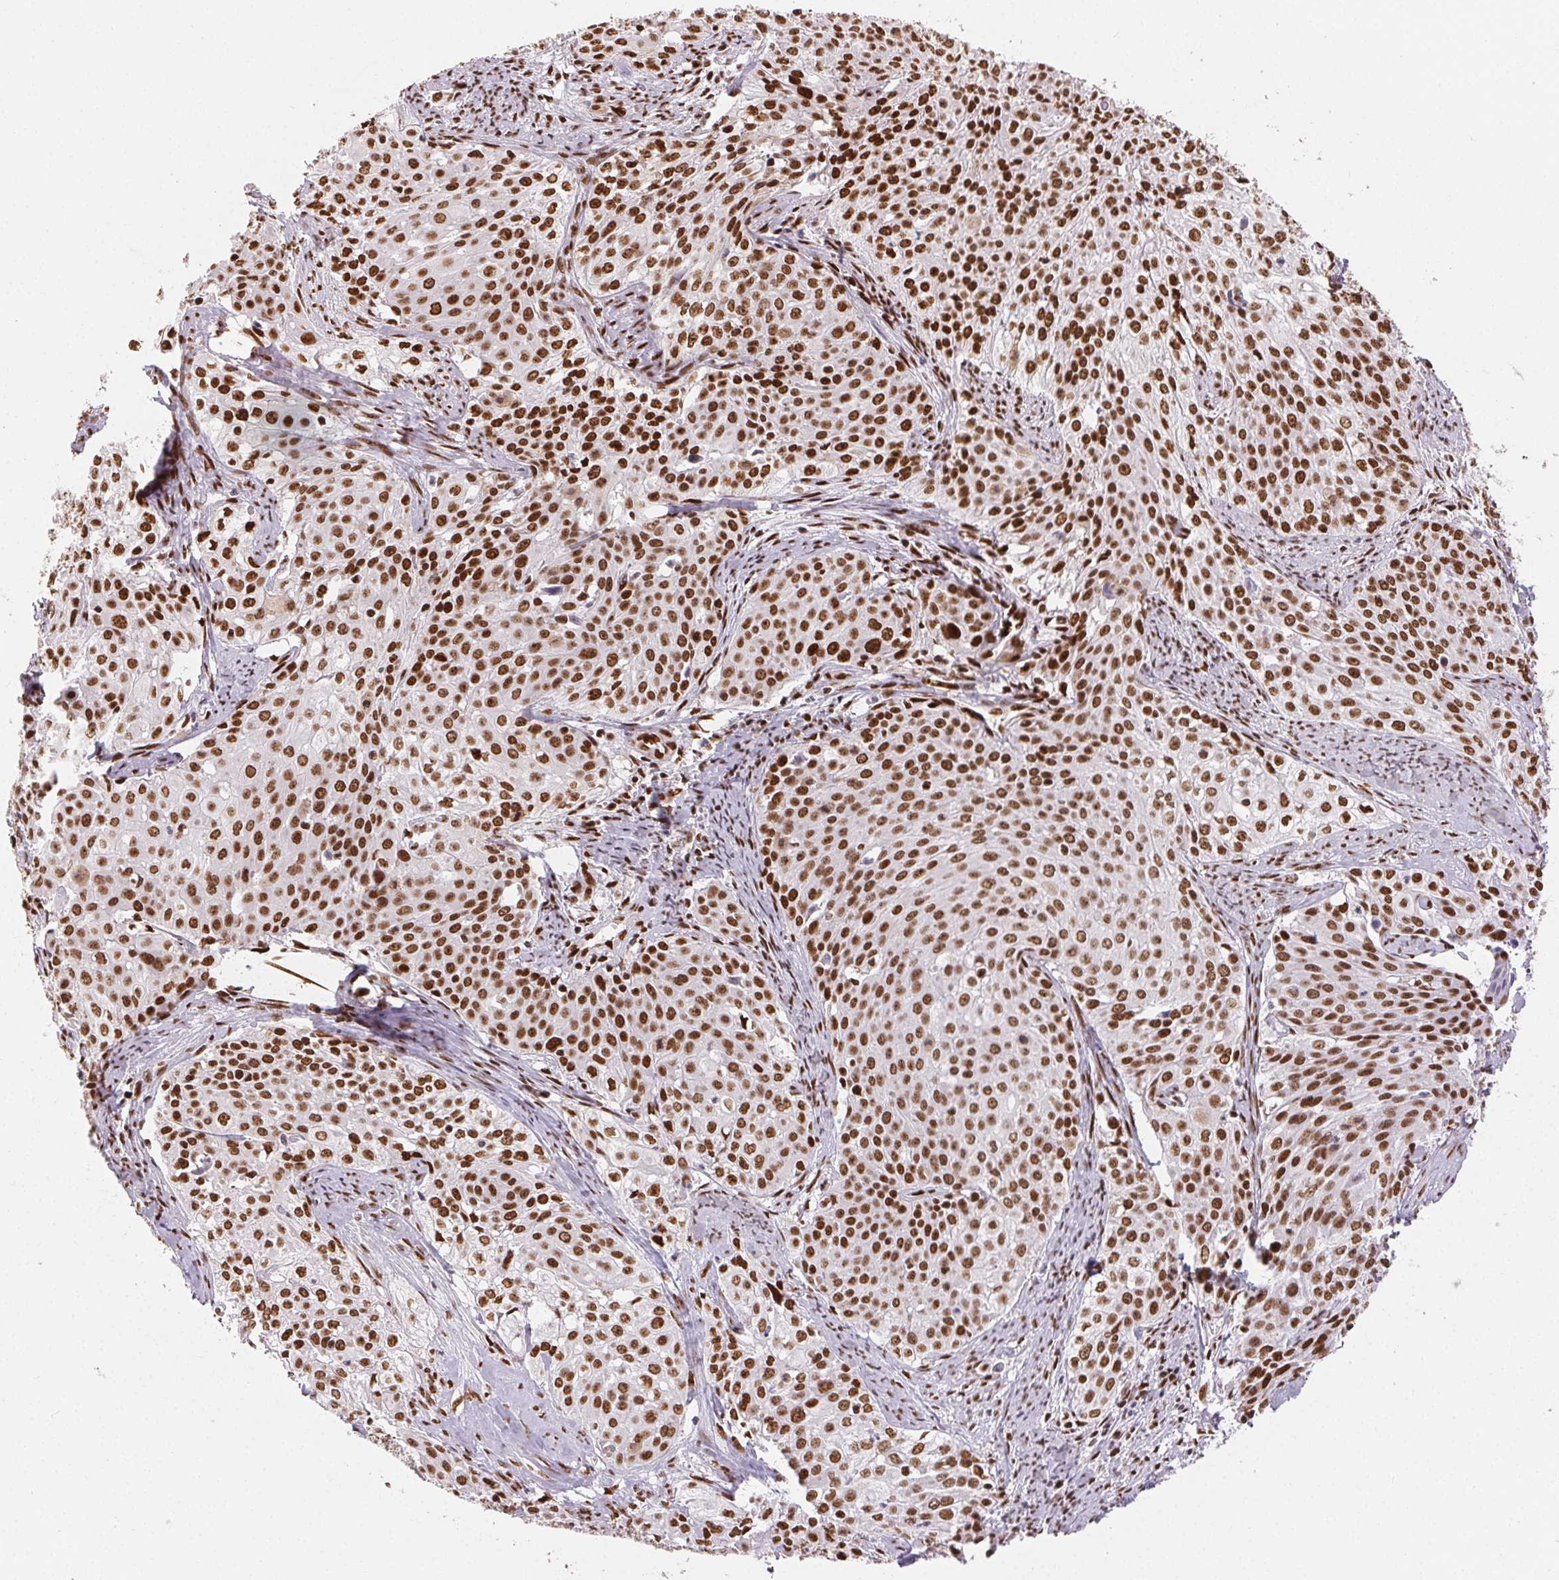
{"staining": {"intensity": "moderate", "quantity": ">75%", "location": "nuclear"}, "tissue": "cervical cancer", "cell_type": "Tumor cells", "image_type": "cancer", "snomed": [{"axis": "morphology", "description": "Squamous cell carcinoma, NOS"}, {"axis": "topography", "description": "Cervix"}], "caption": "Immunohistochemical staining of human cervical cancer (squamous cell carcinoma) reveals medium levels of moderate nuclear protein expression in approximately >75% of tumor cells. Ihc stains the protein in brown and the nuclei are stained blue.", "gene": "ZNF80", "patient": {"sex": "female", "age": 39}}